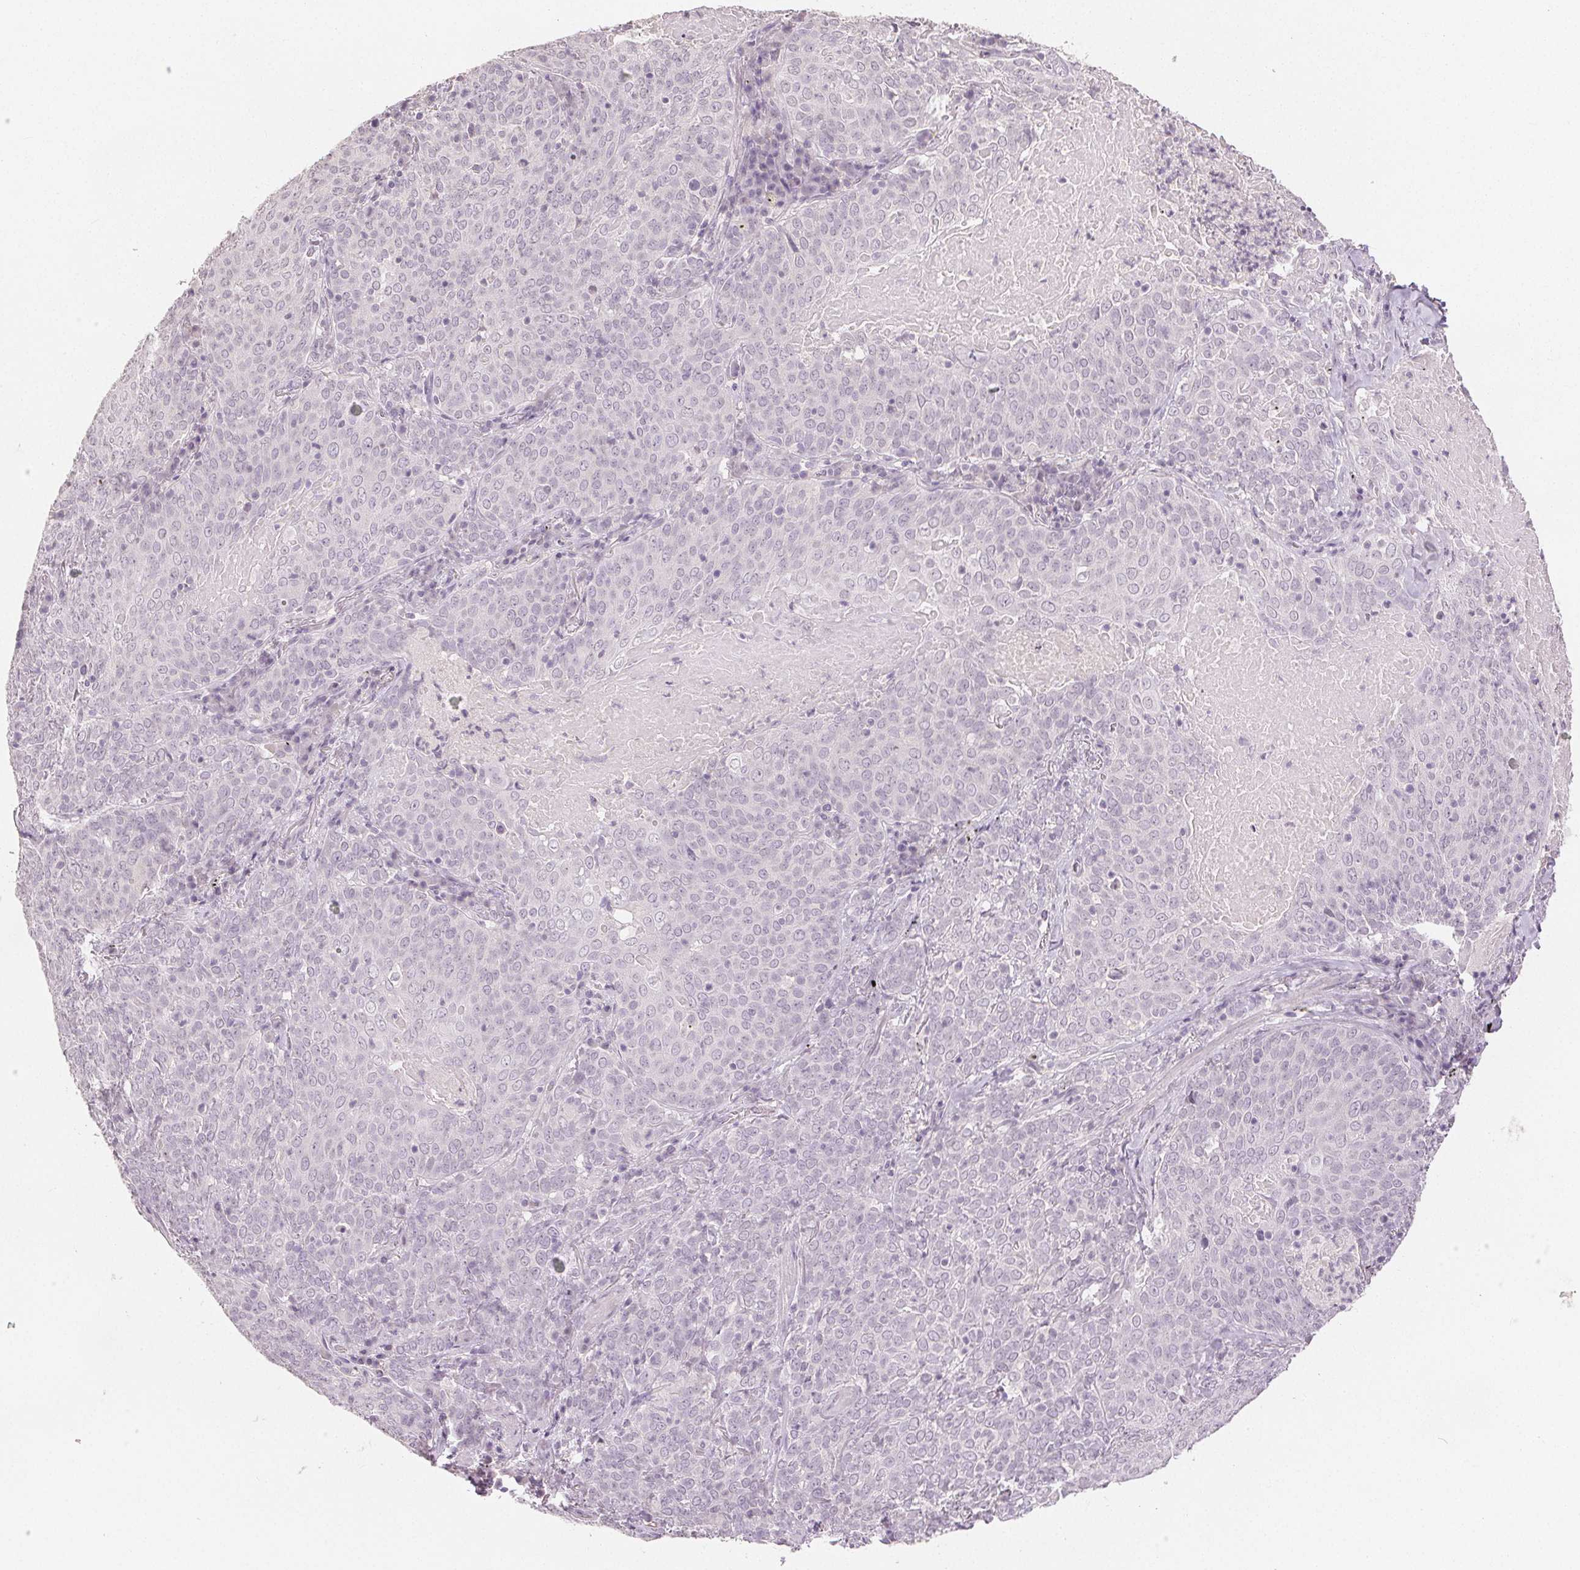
{"staining": {"intensity": "negative", "quantity": "none", "location": "none"}, "tissue": "lung cancer", "cell_type": "Tumor cells", "image_type": "cancer", "snomed": [{"axis": "morphology", "description": "Squamous cell carcinoma, NOS"}, {"axis": "topography", "description": "Lung"}], "caption": "An immunohistochemistry photomicrograph of lung cancer (squamous cell carcinoma) is shown. There is no staining in tumor cells of lung cancer (squamous cell carcinoma).", "gene": "SLC27A5", "patient": {"sex": "male", "age": 82}}